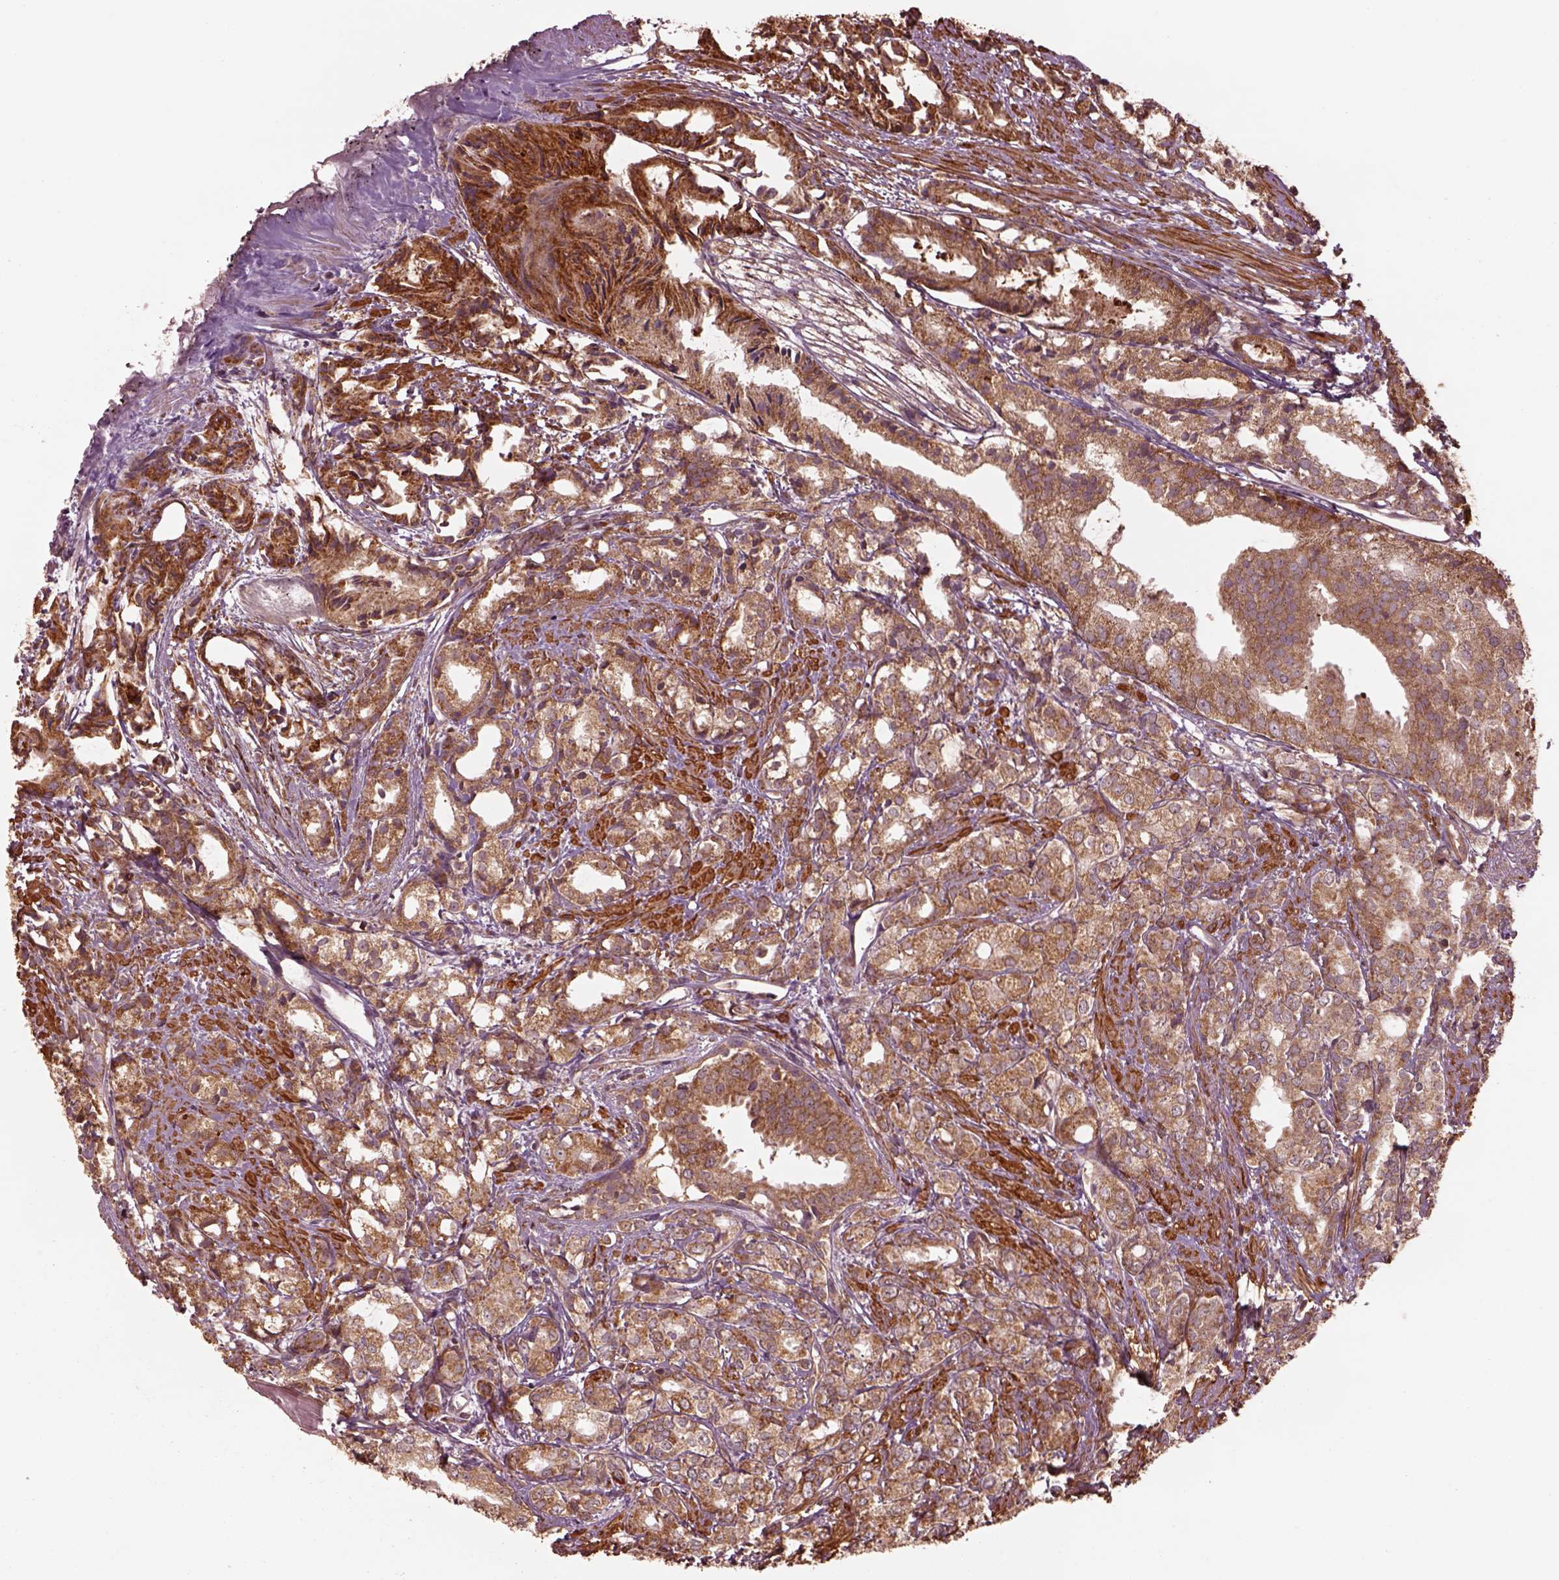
{"staining": {"intensity": "moderate", "quantity": ">75%", "location": "cytoplasmic/membranous"}, "tissue": "prostate cancer", "cell_type": "Tumor cells", "image_type": "cancer", "snomed": [{"axis": "morphology", "description": "Adenocarcinoma, High grade"}, {"axis": "topography", "description": "Prostate"}], "caption": "High-power microscopy captured an IHC photomicrograph of adenocarcinoma (high-grade) (prostate), revealing moderate cytoplasmic/membranous expression in approximately >75% of tumor cells.", "gene": "SEL1L3", "patient": {"sex": "male", "age": 79}}